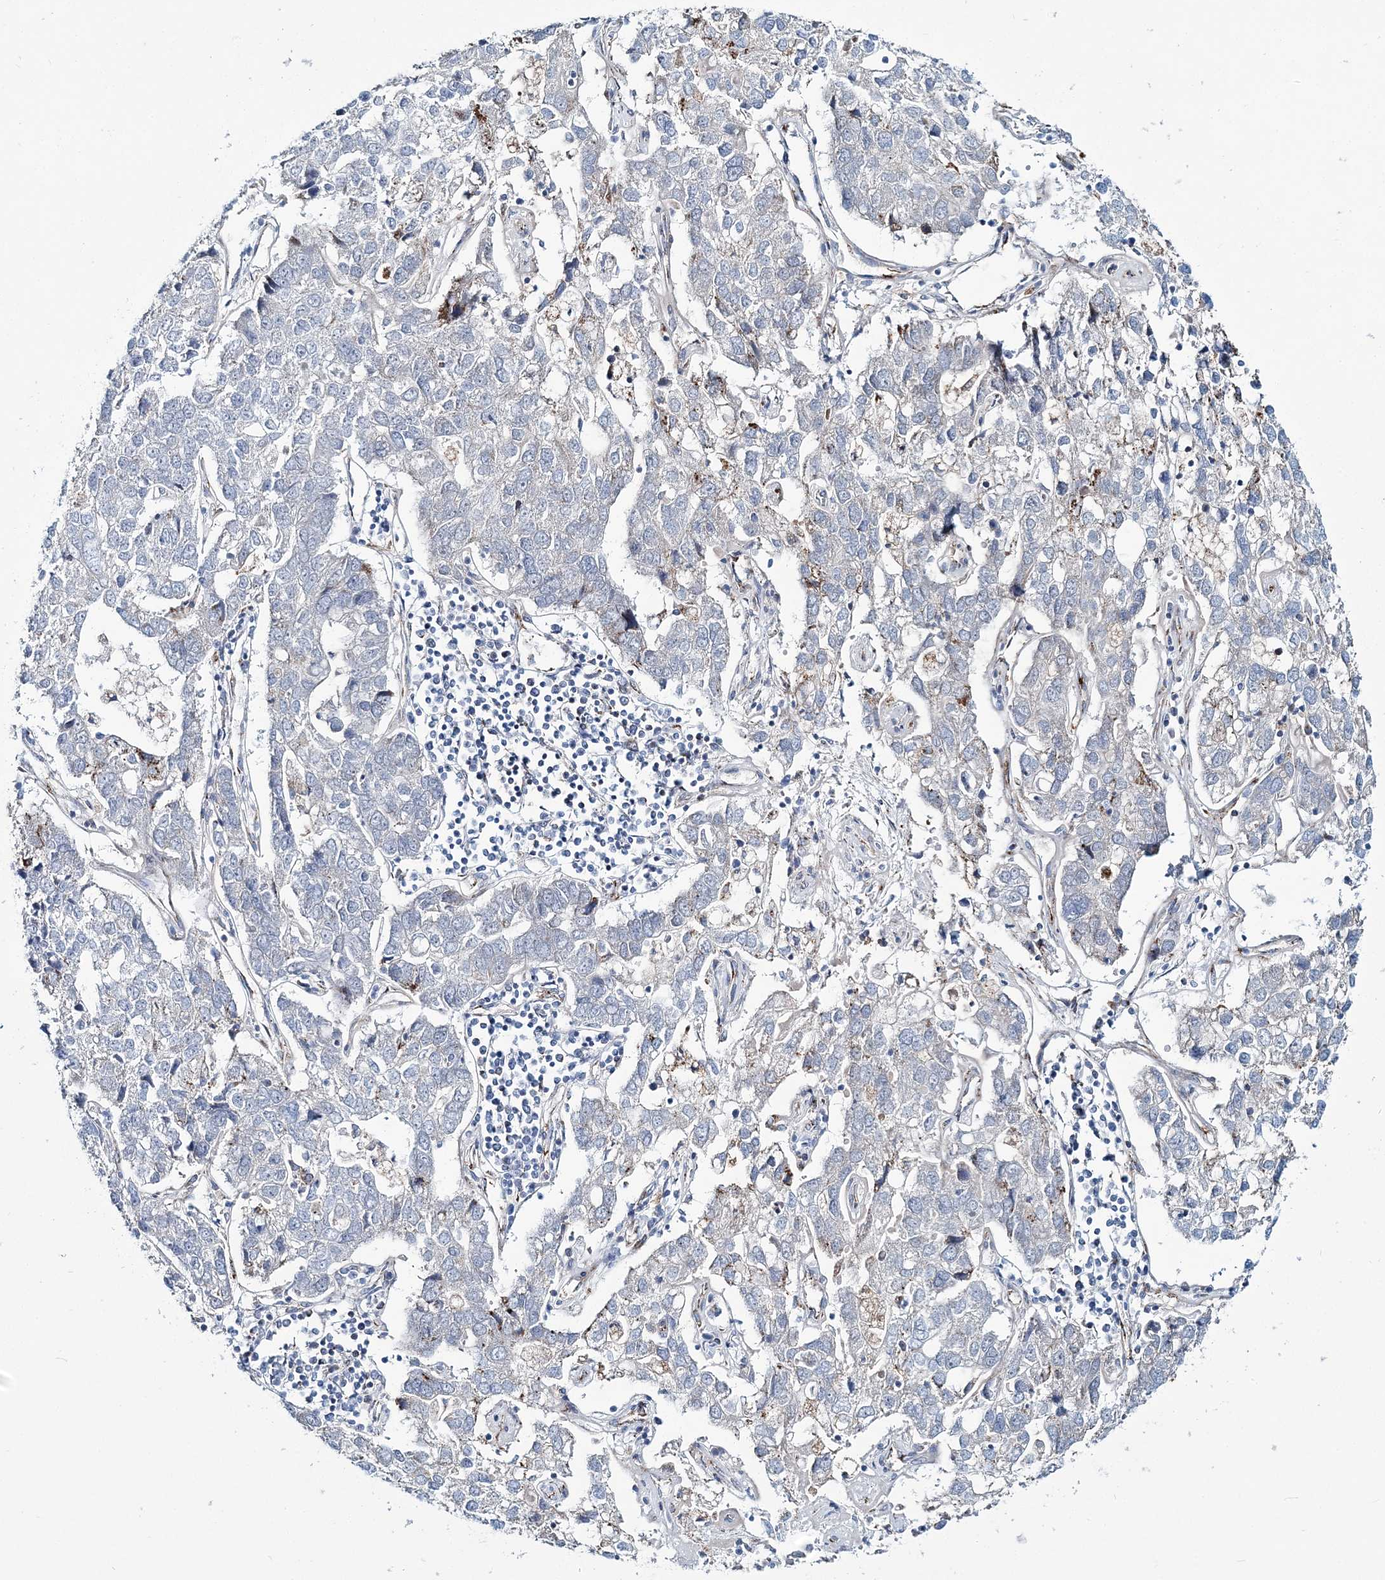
{"staining": {"intensity": "negative", "quantity": "none", "location": "none"}, "tissue": "pancreatic cancer", "cell_type": "Tumor cells", "image_type": "cancer", "snomed": [{"axis": "morphology", "description": "Adenocarcinoma, NOS"}, {"axis": "topography", "description": "Pancreas"}], "caption": "Adenocarcinoma (pancreatic) was stained to show a protein in brown. There is no significant positivity in tumor cells.", "gene": "ARHGAP6", "patient": {"sex": "female", "age": 61}}